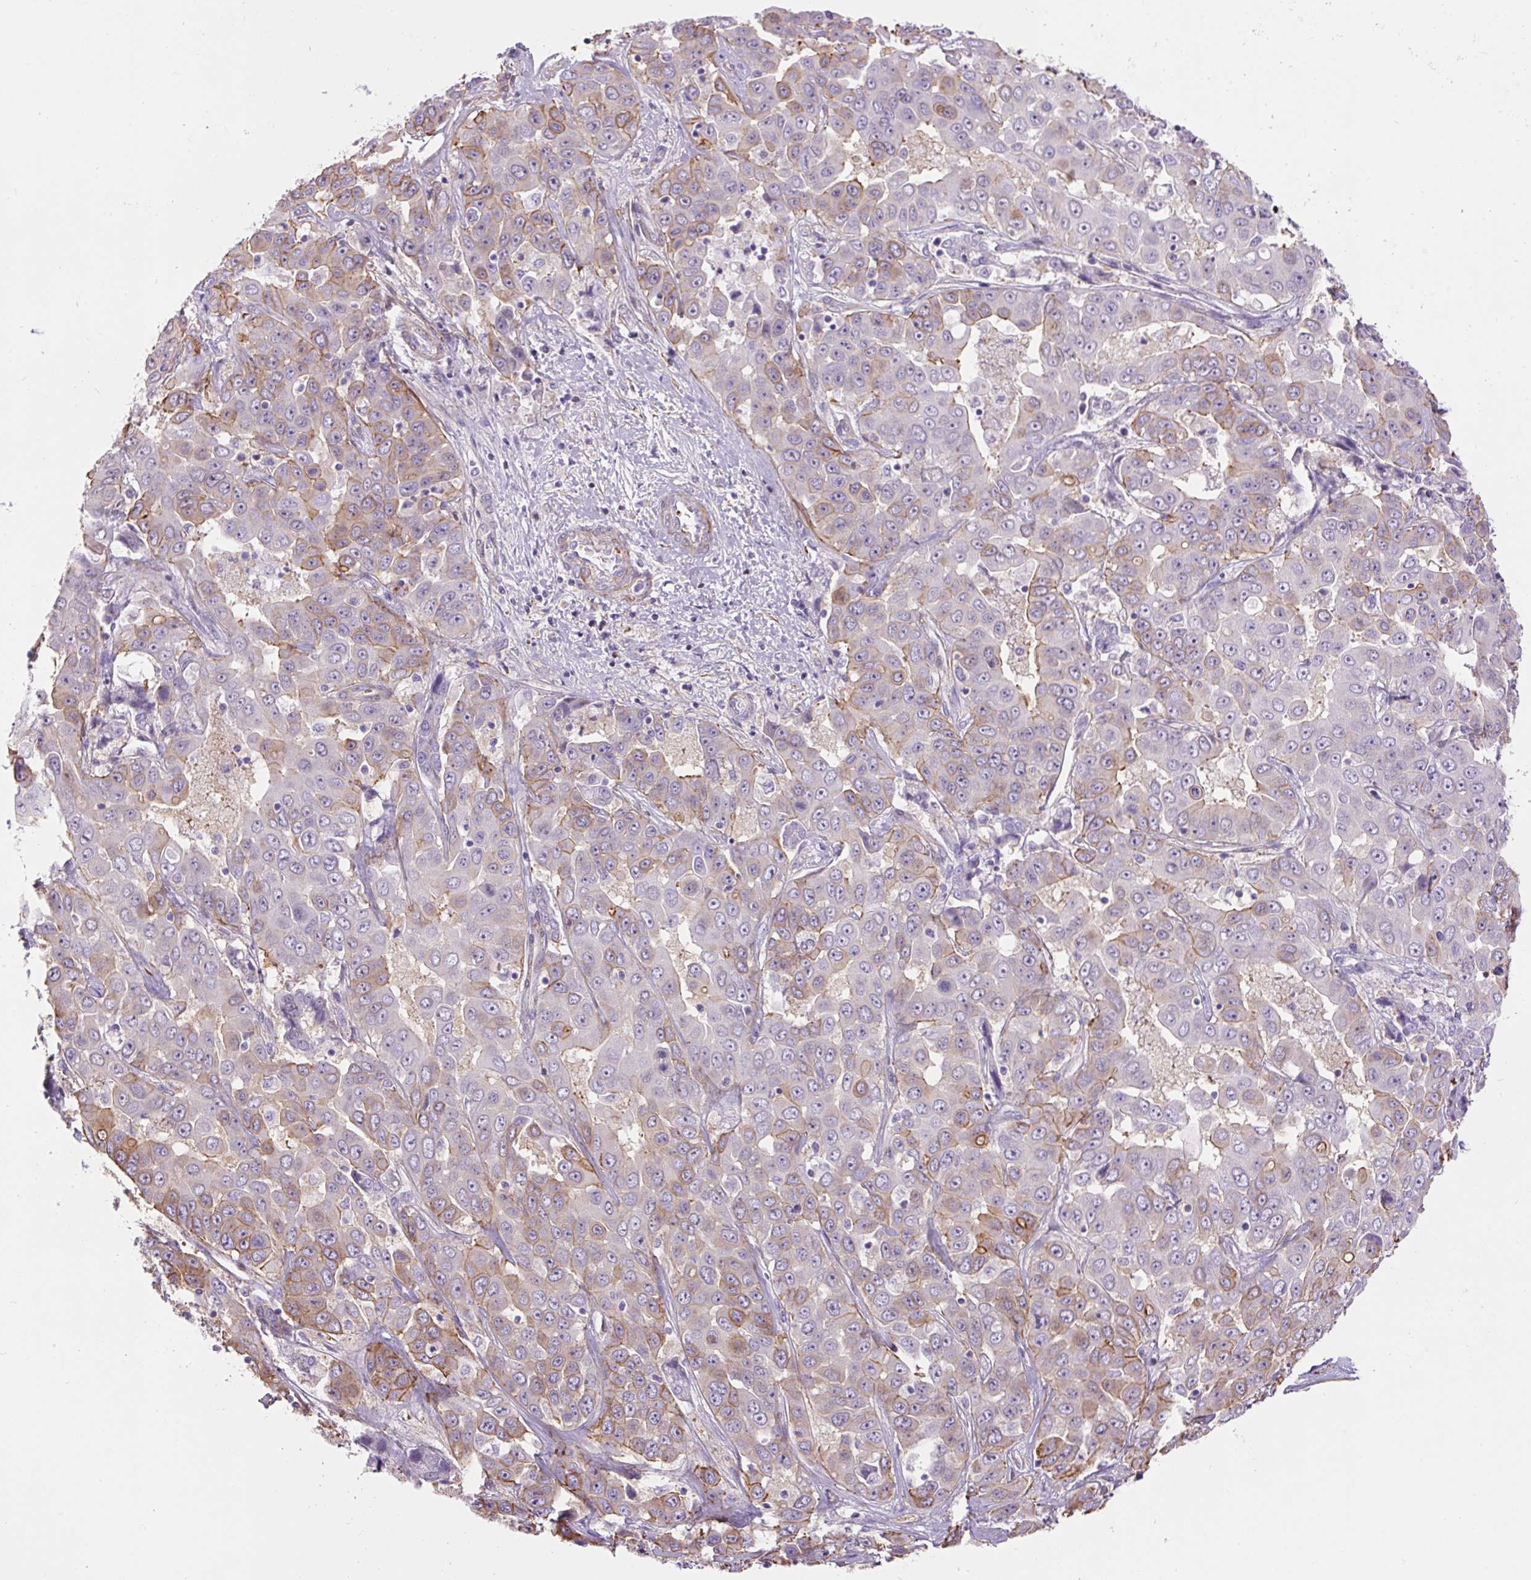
{"staining": {"intensity": "moderate", "quantity": "25%-75%", "location": "cytoplasmic/membranous"}, "tissue": "liver cancer", "cell_type": "Tumor cells", "image_type": "cancer", "snomed": [{"axis": "morphology", "description": "Cholangiocarcinoma"}, {"axis": "topography", "description": "Liver"}], "caption": "Cholangiocarcinoma (liver) stained with DAB IHC demonstrates medium levels of moderate cytoplasmic/membranous staining in approximately 25%-75% of tumor cells.", "gene": "B3GALT5", "patient": {"sex": "female", "age": 52}}